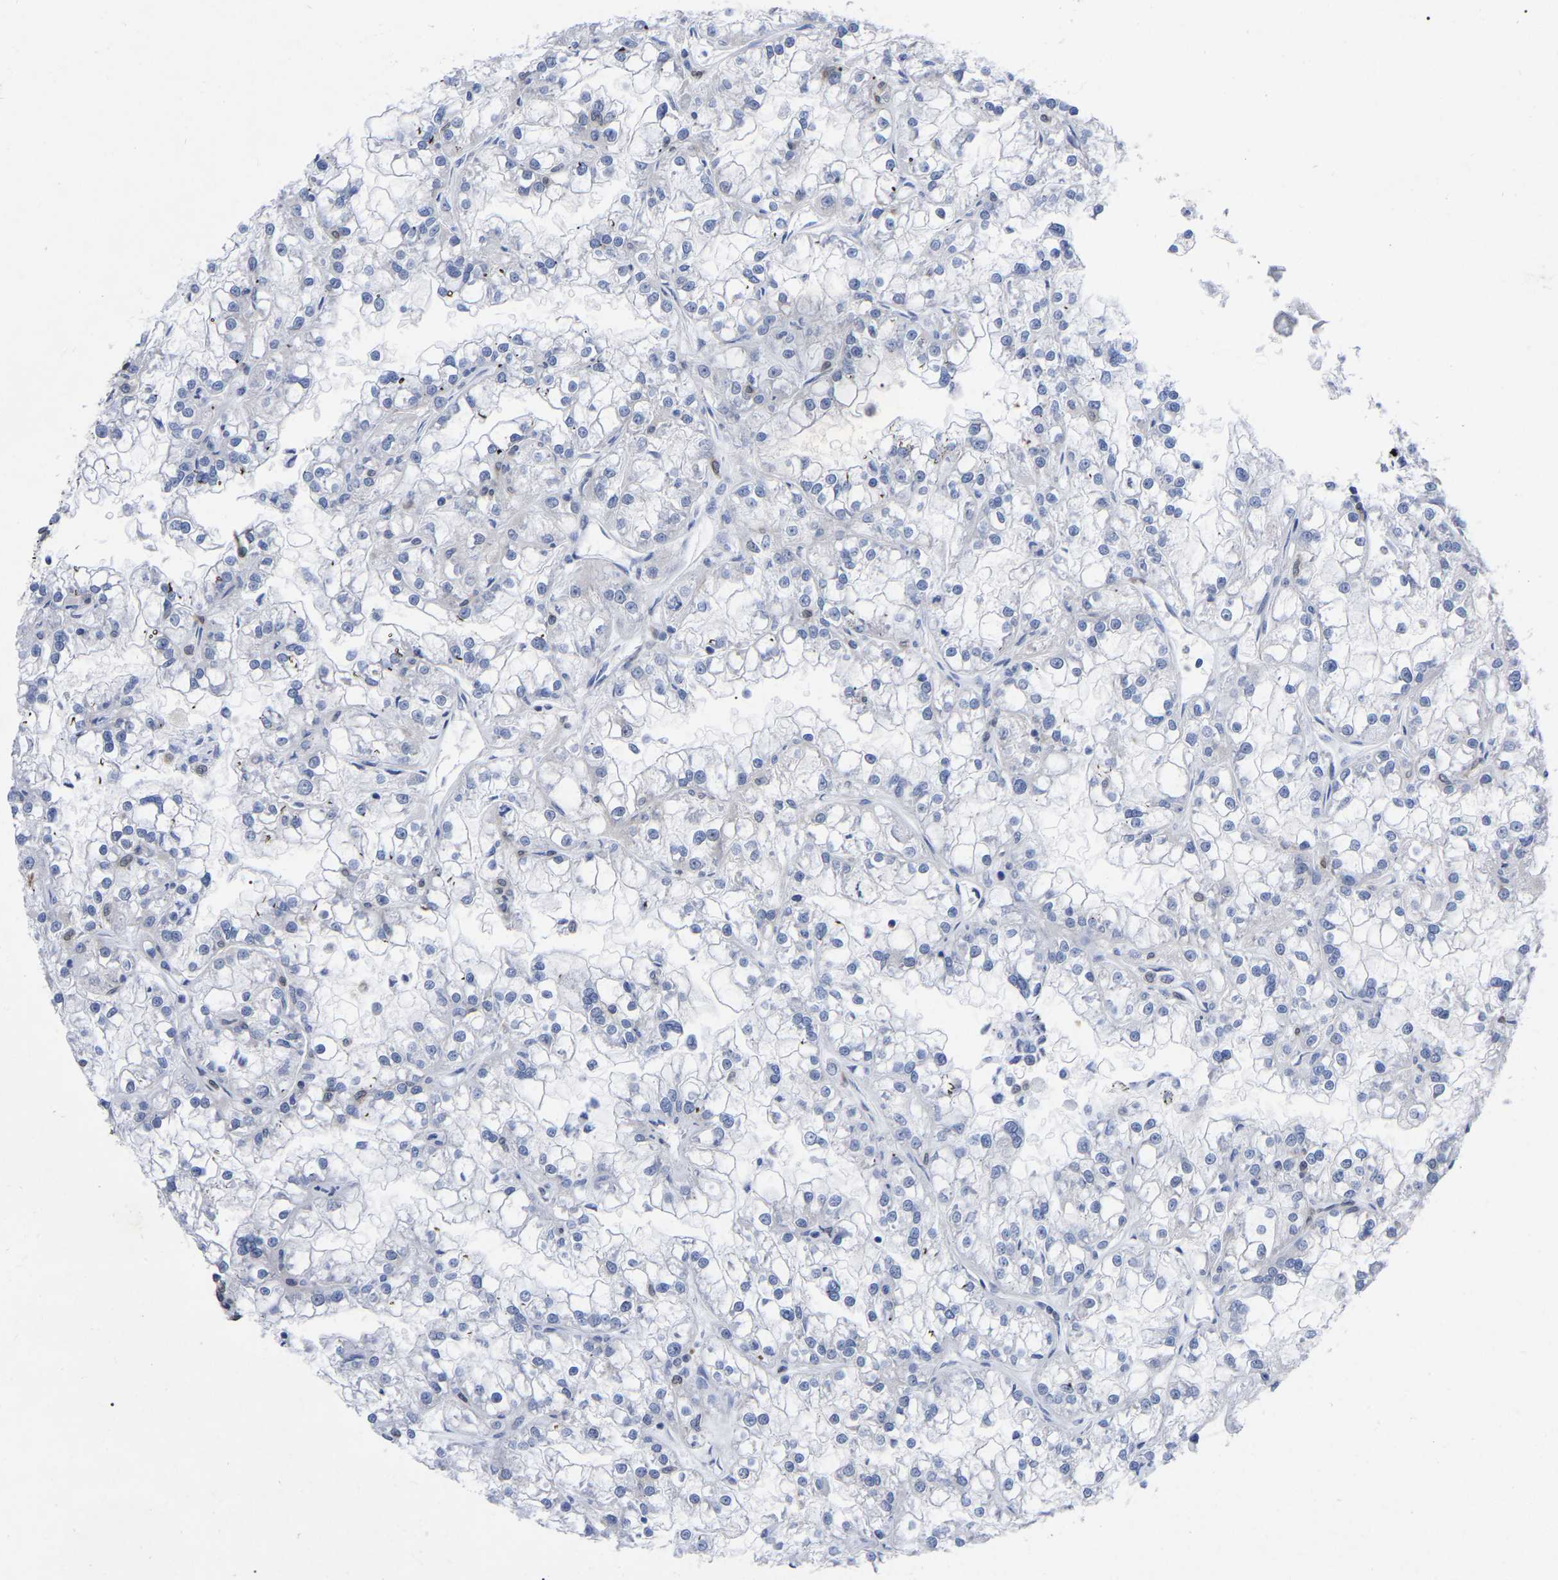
{"staining": {"intensity": "negative", "quantity": "none", "location": "none"}, "tissue": "renal cancer", "cell_type": "Tumor cells", "image_type": "cancer", "snomed": [{"axis": "morphology", "description": "Adenocarcinoma, NOS"}, {"axis": "topography", "description": "Kidney"}], "caption": "Immunohistochemistry (IHC) of renal cancer displays no positivity in tumor cells. The staining was performed using DAB to visualize the protein expression in brown, while the nuclei were stained in blue with hematoxylin (Magnification: 20x).", "gene": "UBE4B", "patient": {"sex": "female", "age": 52}}